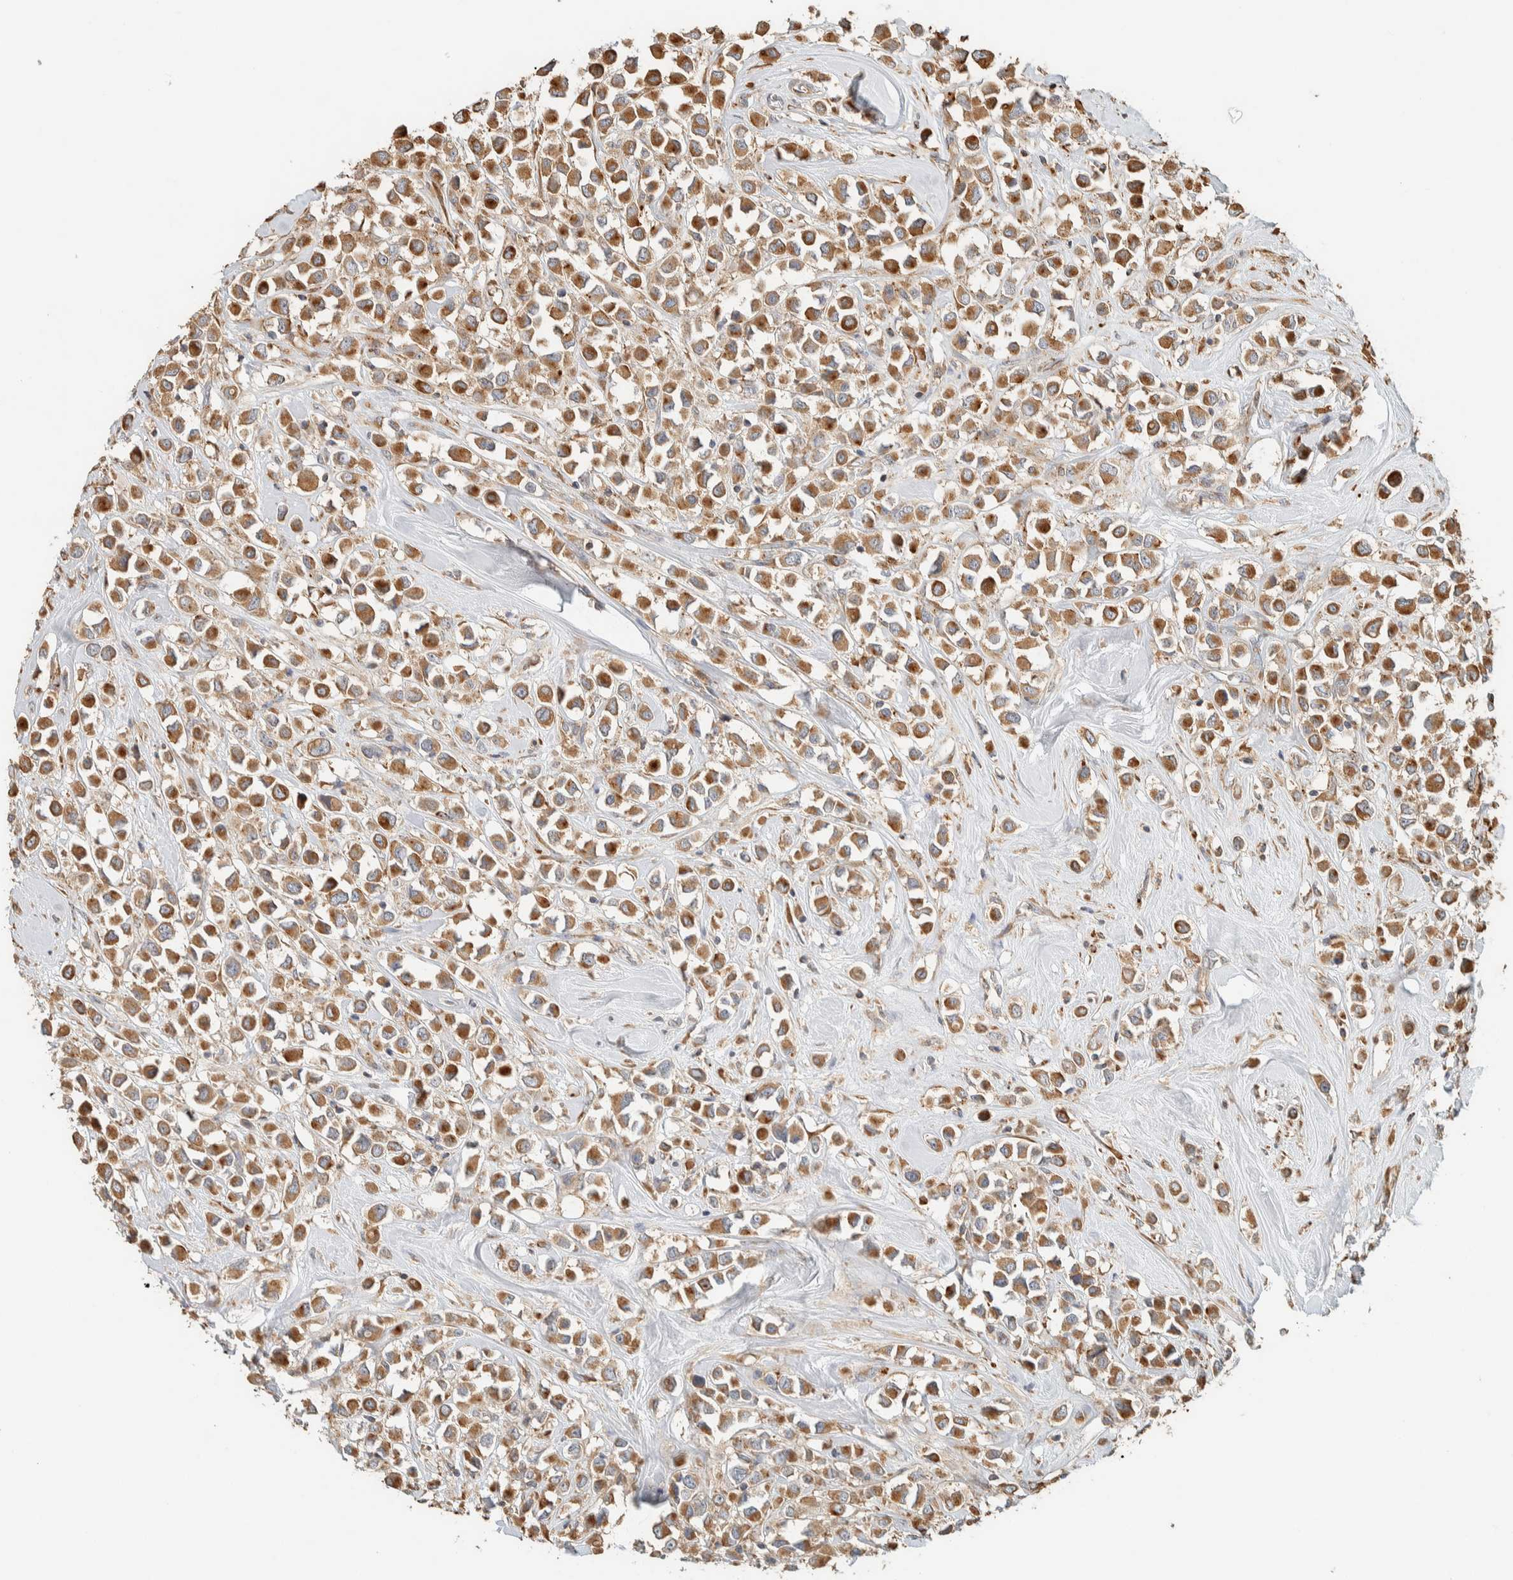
{"staining": {"intensity": "moderate", "quantity": ">75%", "location": "cytoplasmic/membranous"}, "tissue": "breast cancer", "cell_type": "Tumor cells", "image_type": "cancer", "snomed": [{"axis": "morphology", "description": "Duct carcinoma"}, {"axis": "topography", "description": "Breast"}], "caption": "Immunohistochemical staining of human infiltrating ductal carcinoma (breast) exhibits moderate cytoplasmic/membranous protein expression in approximately >75% of tumor cells.", "gene": "RAB11FIP1", "patient": {"sex": "female", "age": 61}}